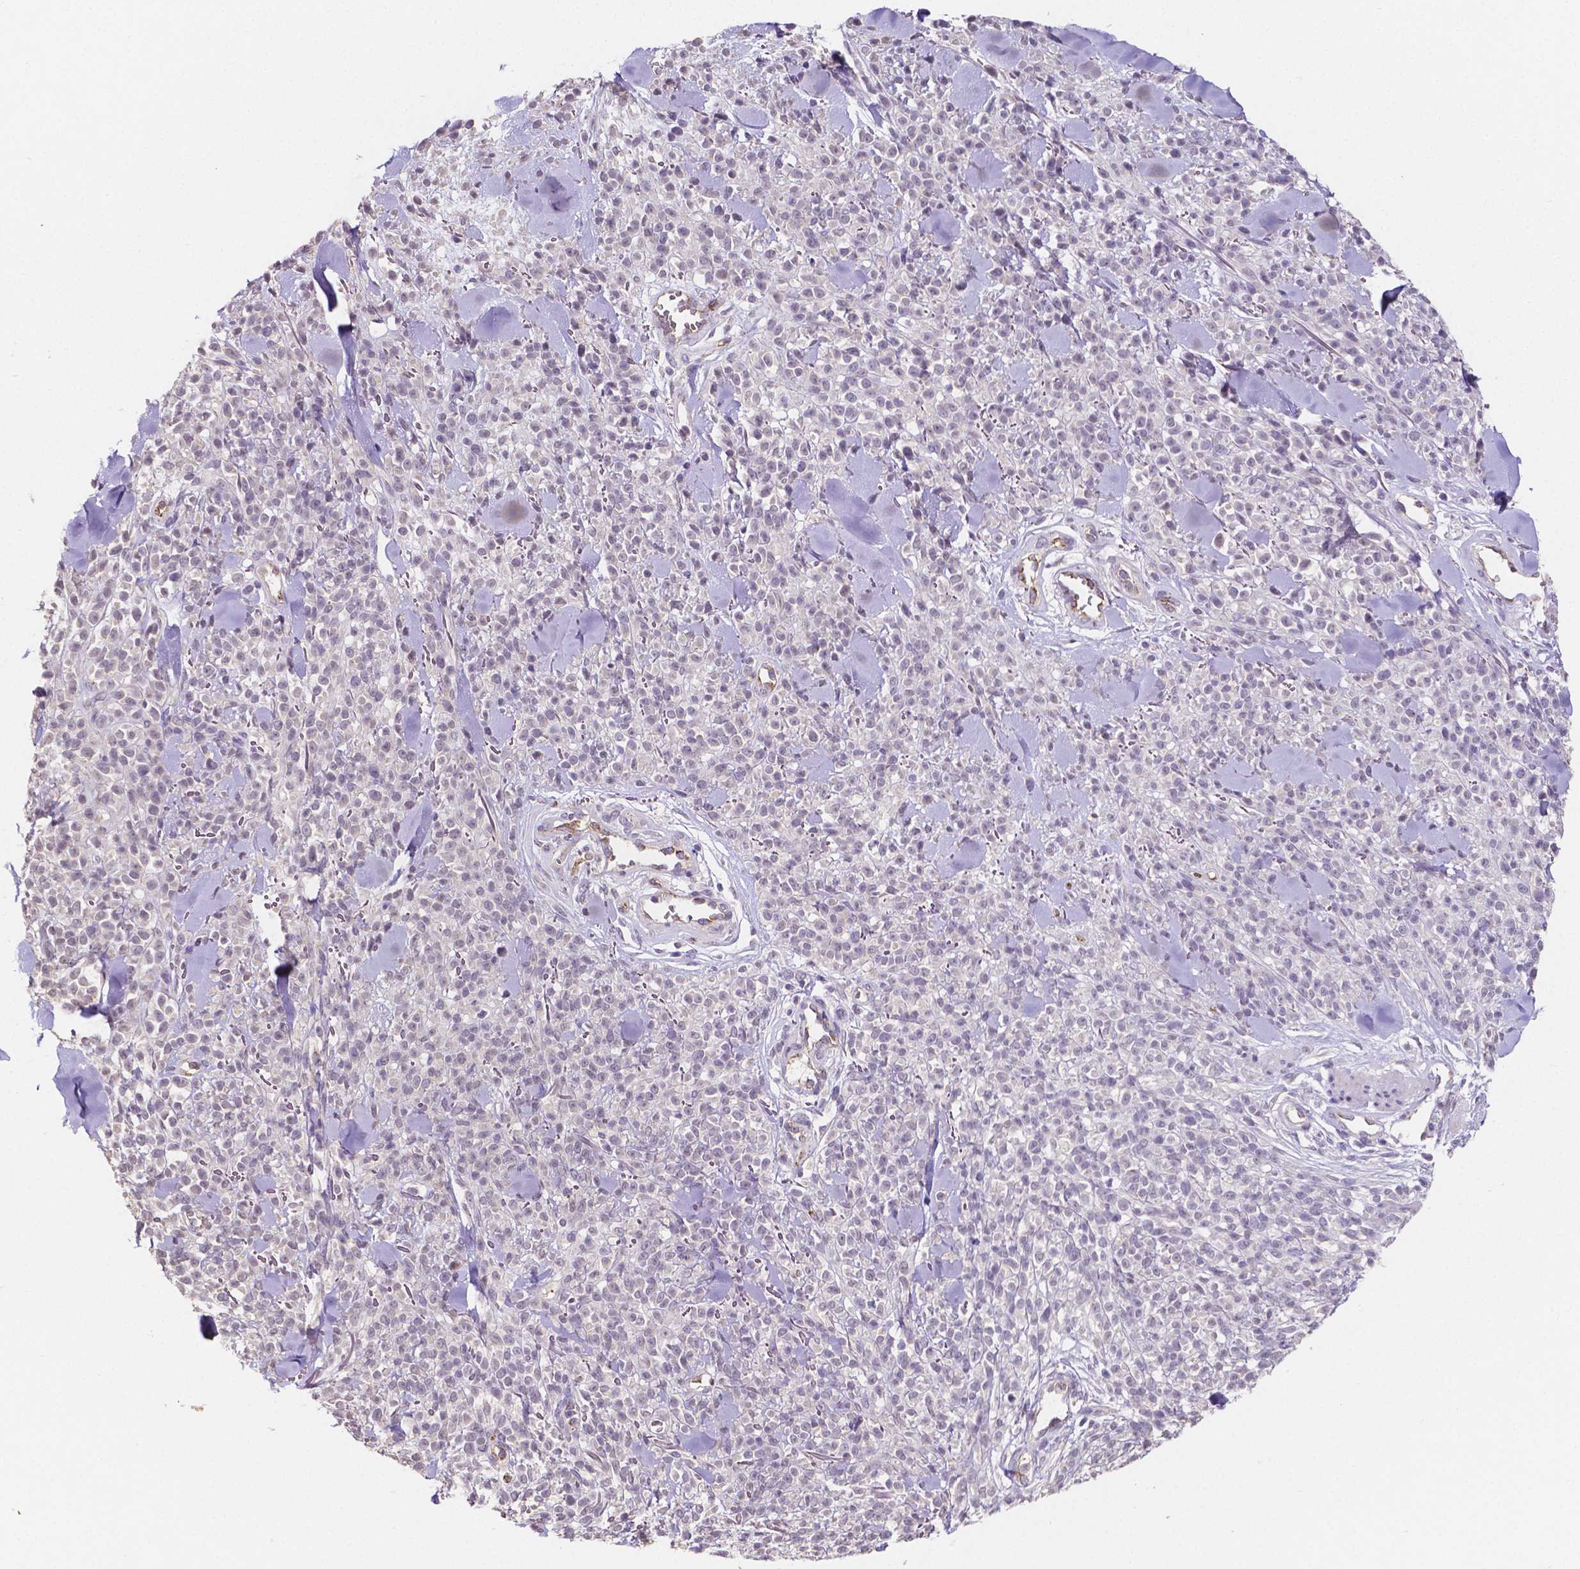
{"staining": {"intensity": "negative", "quantity": "none", "location": "none"}, "tissue": "melanoma", "cell_type": "Tumor cells", "image_type": "cancer", "snomed": [{"axis": "morphology", "description": "Malignant melanoma, NOS"}, {"axis": "topography", "description": "Skin"}, {"axis": "topography", "description": "Skin of trunk"}], "caption": "DAB (3,3'-diaminobenzidine) immunohistochemical staining of human malignant melanoma shows no significant expression in tumor cells. Brightfield microscopy of immunohistochemistry (IHC) stained with DAB (3,3'-diaminobenzidine) (brown) and hematoxylin (blue), captured at high magnification.", "gene": "ELAVL2", "patient": {"sex": "male", "age": 74}}